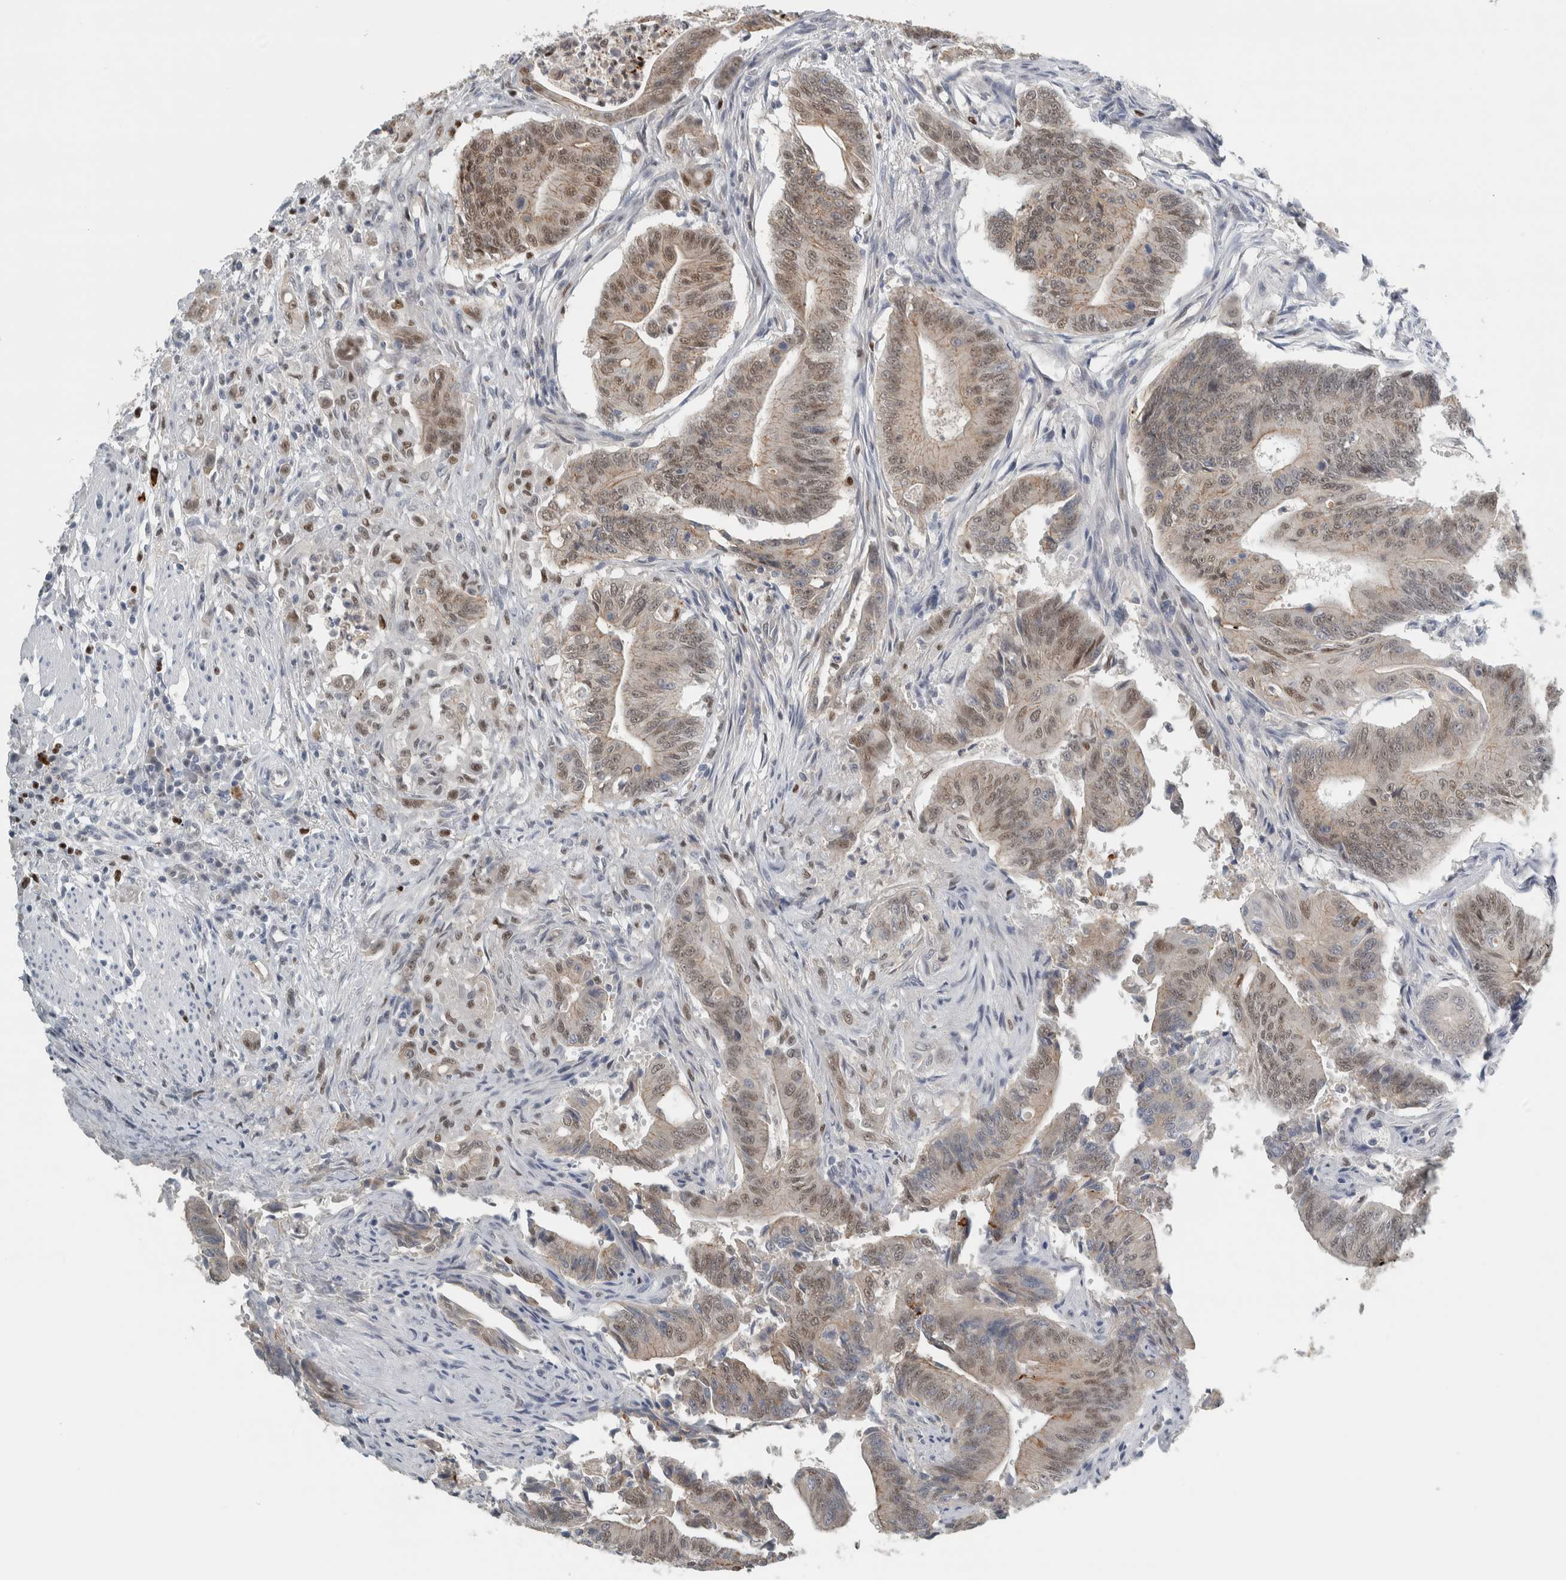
{"staining": {"intensity": "weak", "quantity": ">75%", "location": "cytoplasmic/membranous,nuclear"}, "tissue": "colorectal cancer", "cell_type": "Tumor cells", "image_type": "cancer", "snomed": [{"axis": "morphology", "description": "Adenoma, NOS"}, {"axis": "morphology", "description": "Adenocarcinoma, NOS"}, {"axis": "topography", "description": "Colon"}], "caption": "Immunohistochemical staining of adenocarcinoma (colorectal) reveals weak cytoplasmic/membranous and nuclear protein positivity in approximately >75% of tumor cells.", "gene": "ADPRM", "patient": {"sex": "male", "age": 79}}